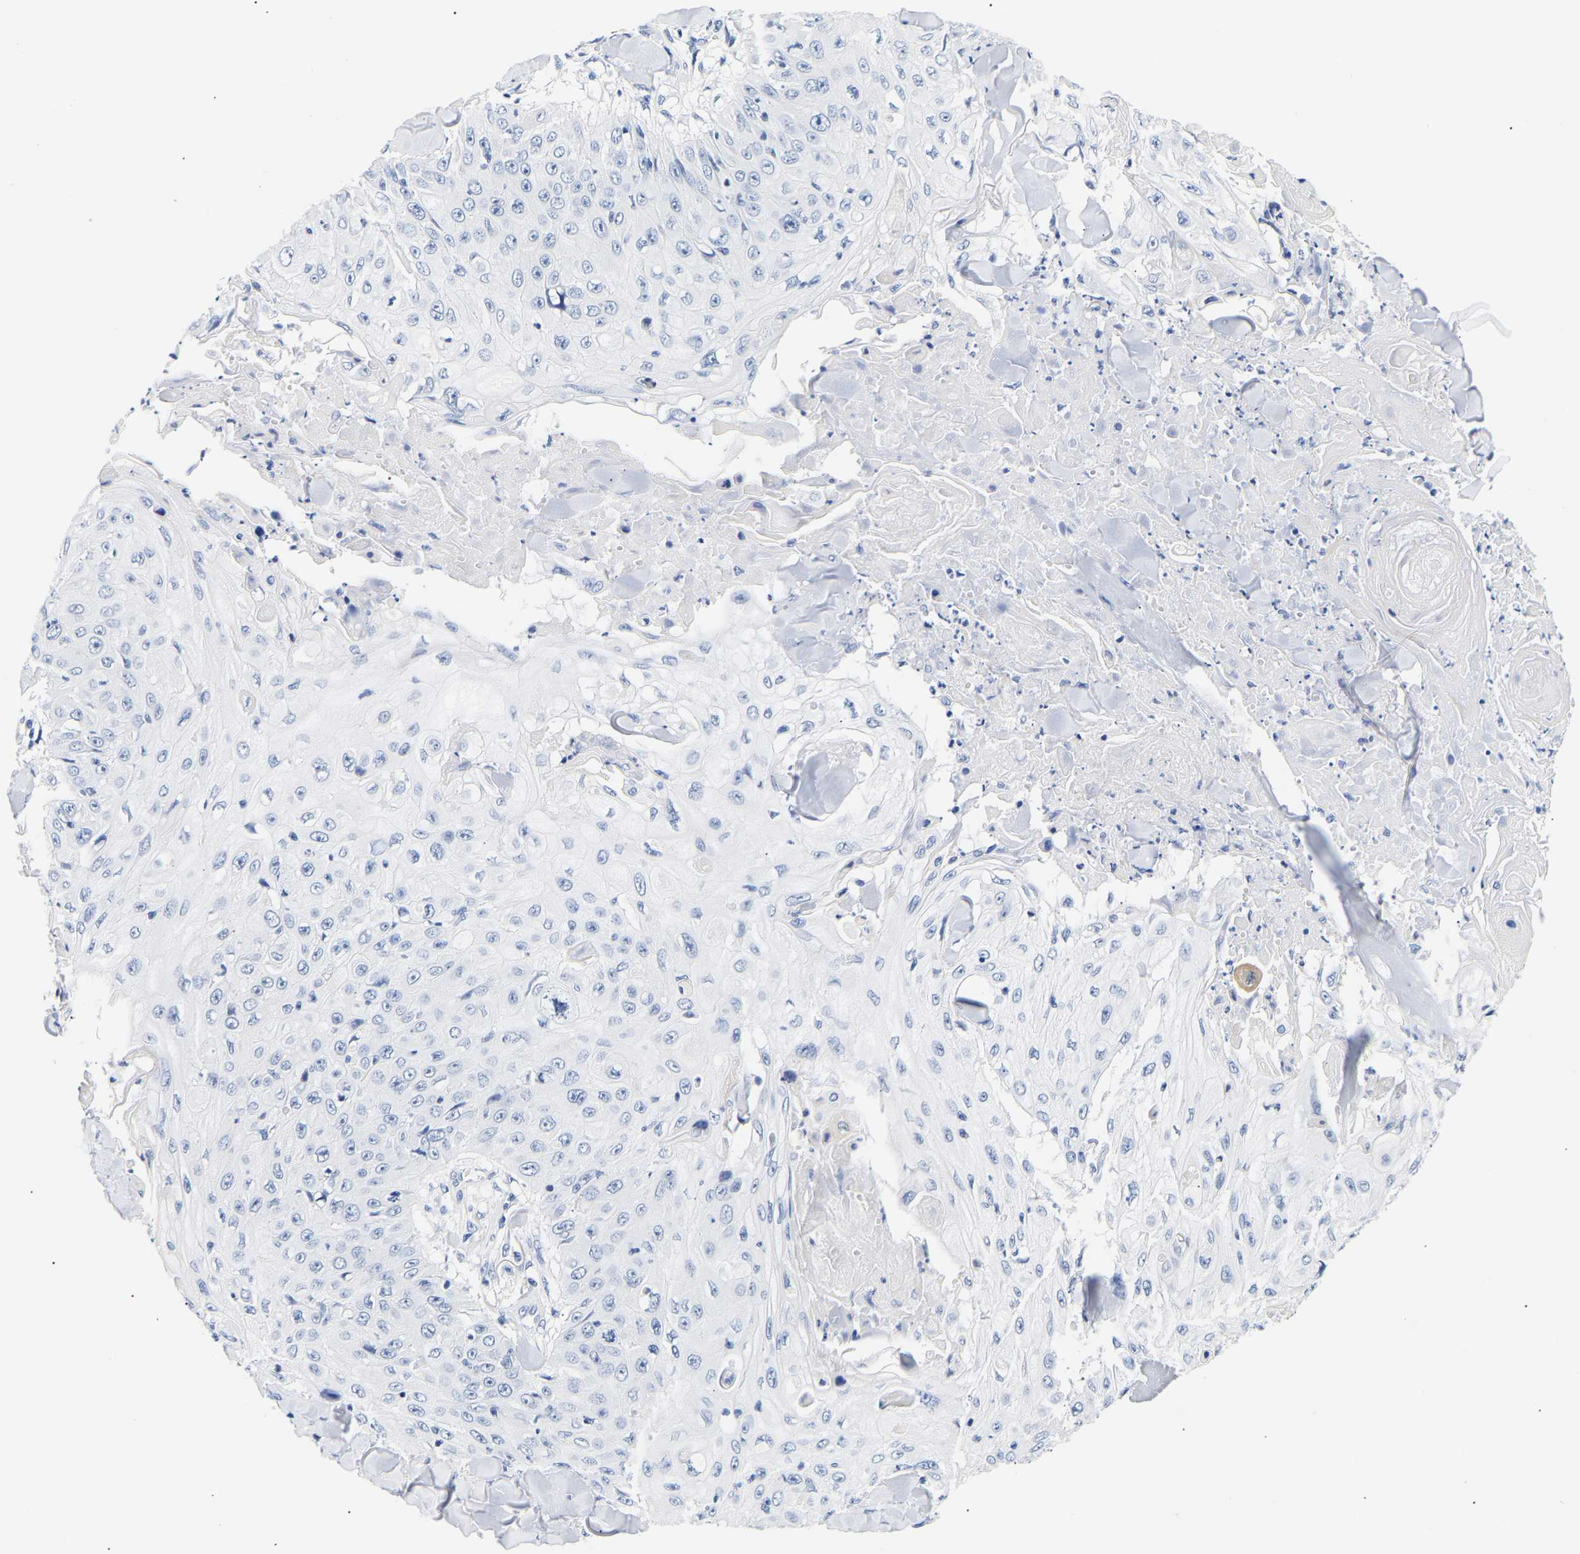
{"staining": {"intensity": "negative", "quantity": "none", "location": "none"}, "tissue": "skin cancer", "cell_type": "Tumor cells", "image_type": "cancer", "snomed": [{"axis": "morphology", "description": "Squamous cell carcinoma, NOS"}, {"axis": "topography", "description": "Skin"}], "caption": "Photomicrograph shows no protein staining in tumor cells of skin squamous cell carcinoma tissue.", "gene": "SPINK2", "patient": {"sex": "male", "age": 86}}